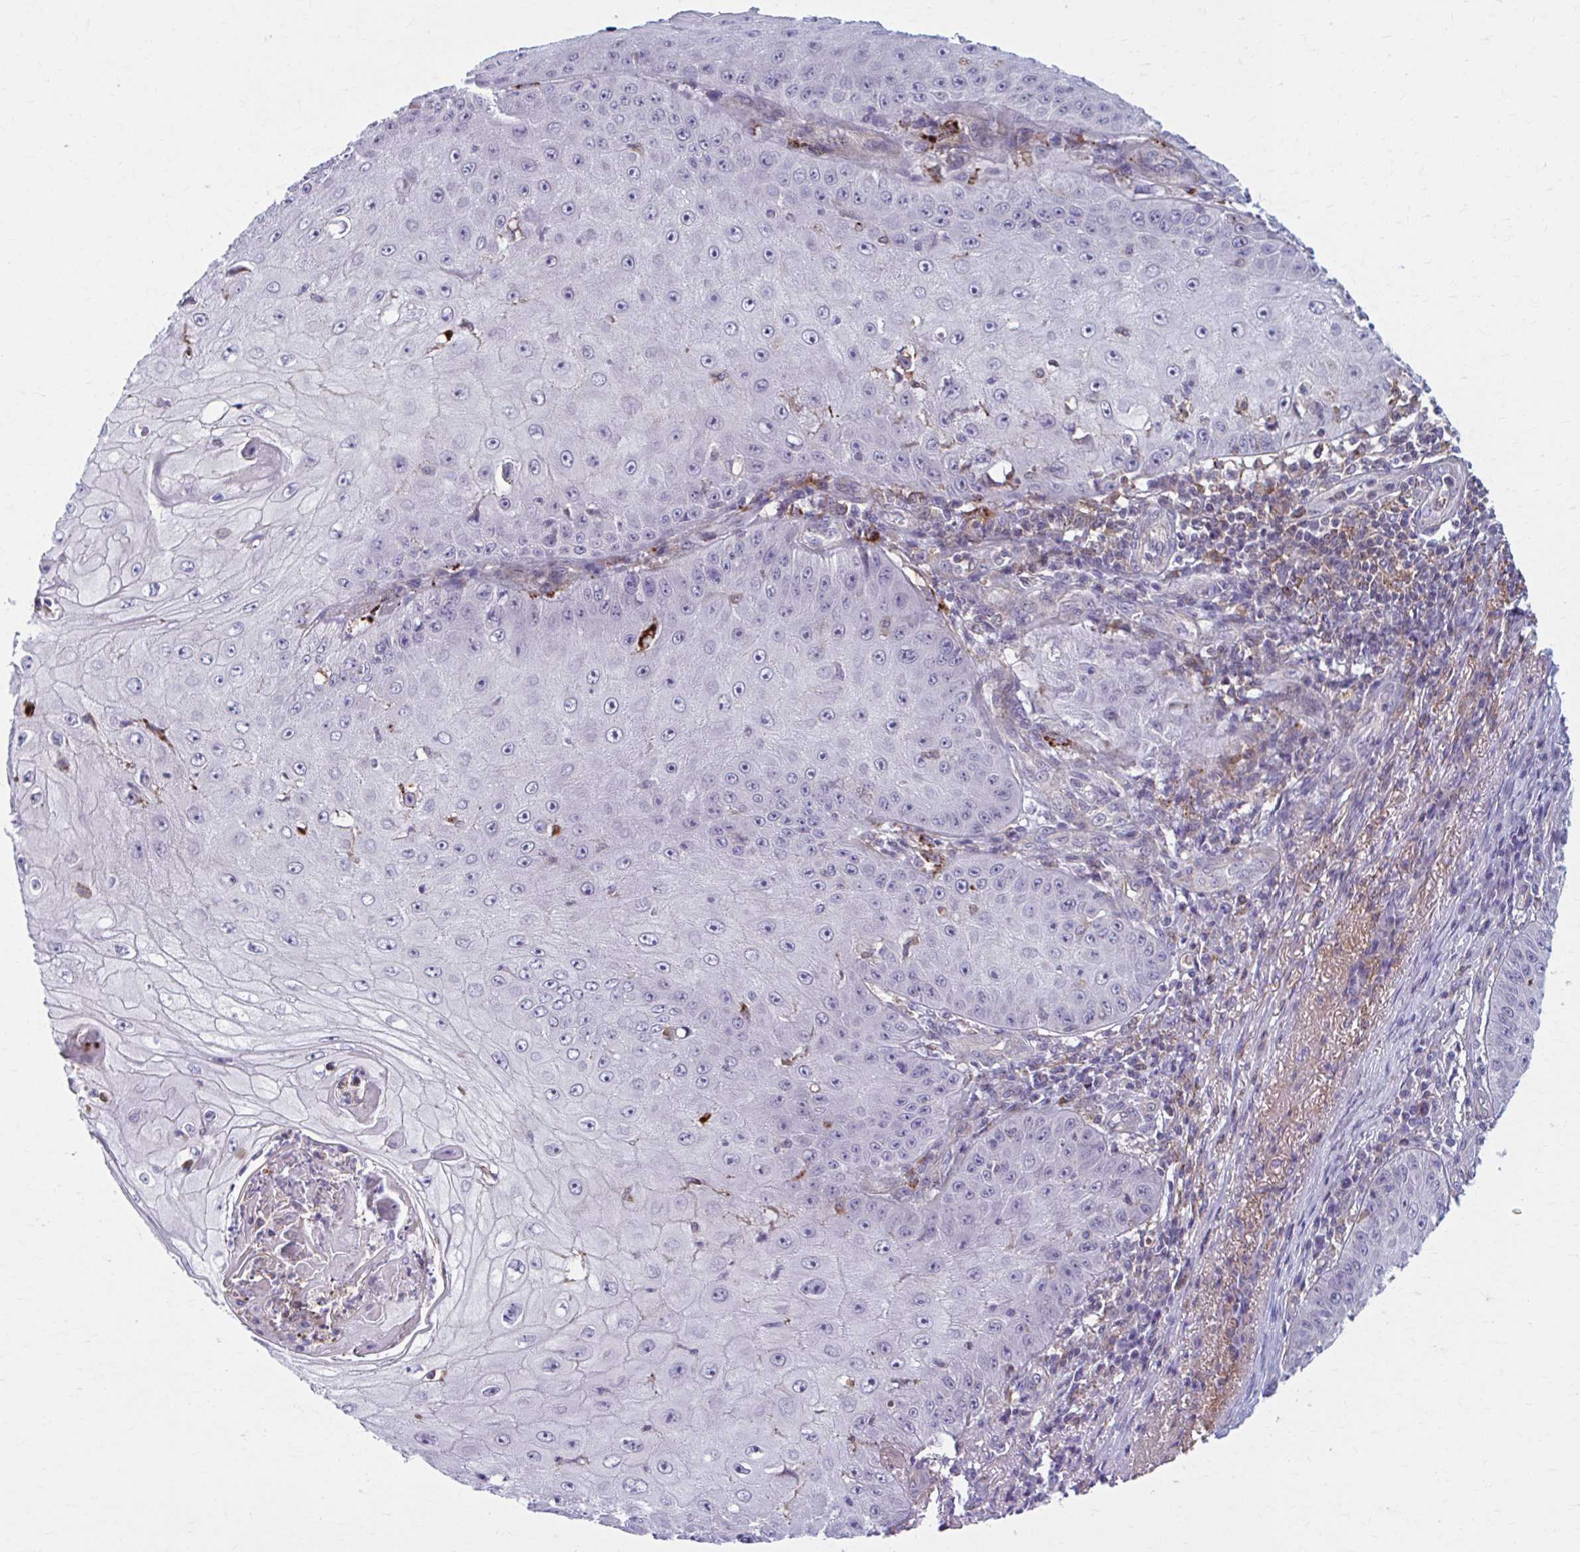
{"staining": {"intensity": "negative", "quantity": "none", "location": "none"}, "tissue": "skin cancer", "cell_type": "Tumor cells", "image_type": "cancer", "snomed": [{"axis": "morphology", "description": "Squamous cell carcinoma, NOS"}, {"axis": "topography", "description": "Skin"}], "caption": "Skin cancer was stained to show a protein in brown. There is no significant positivity in tumor cells. The staining is performed using DAB (3,3'-diaminobenzidine) brown chromogen with nuclei counter-stained in using hematoxylin.", "gene": "ADAT3", "patient": {"sex": "male", "age": 70}}